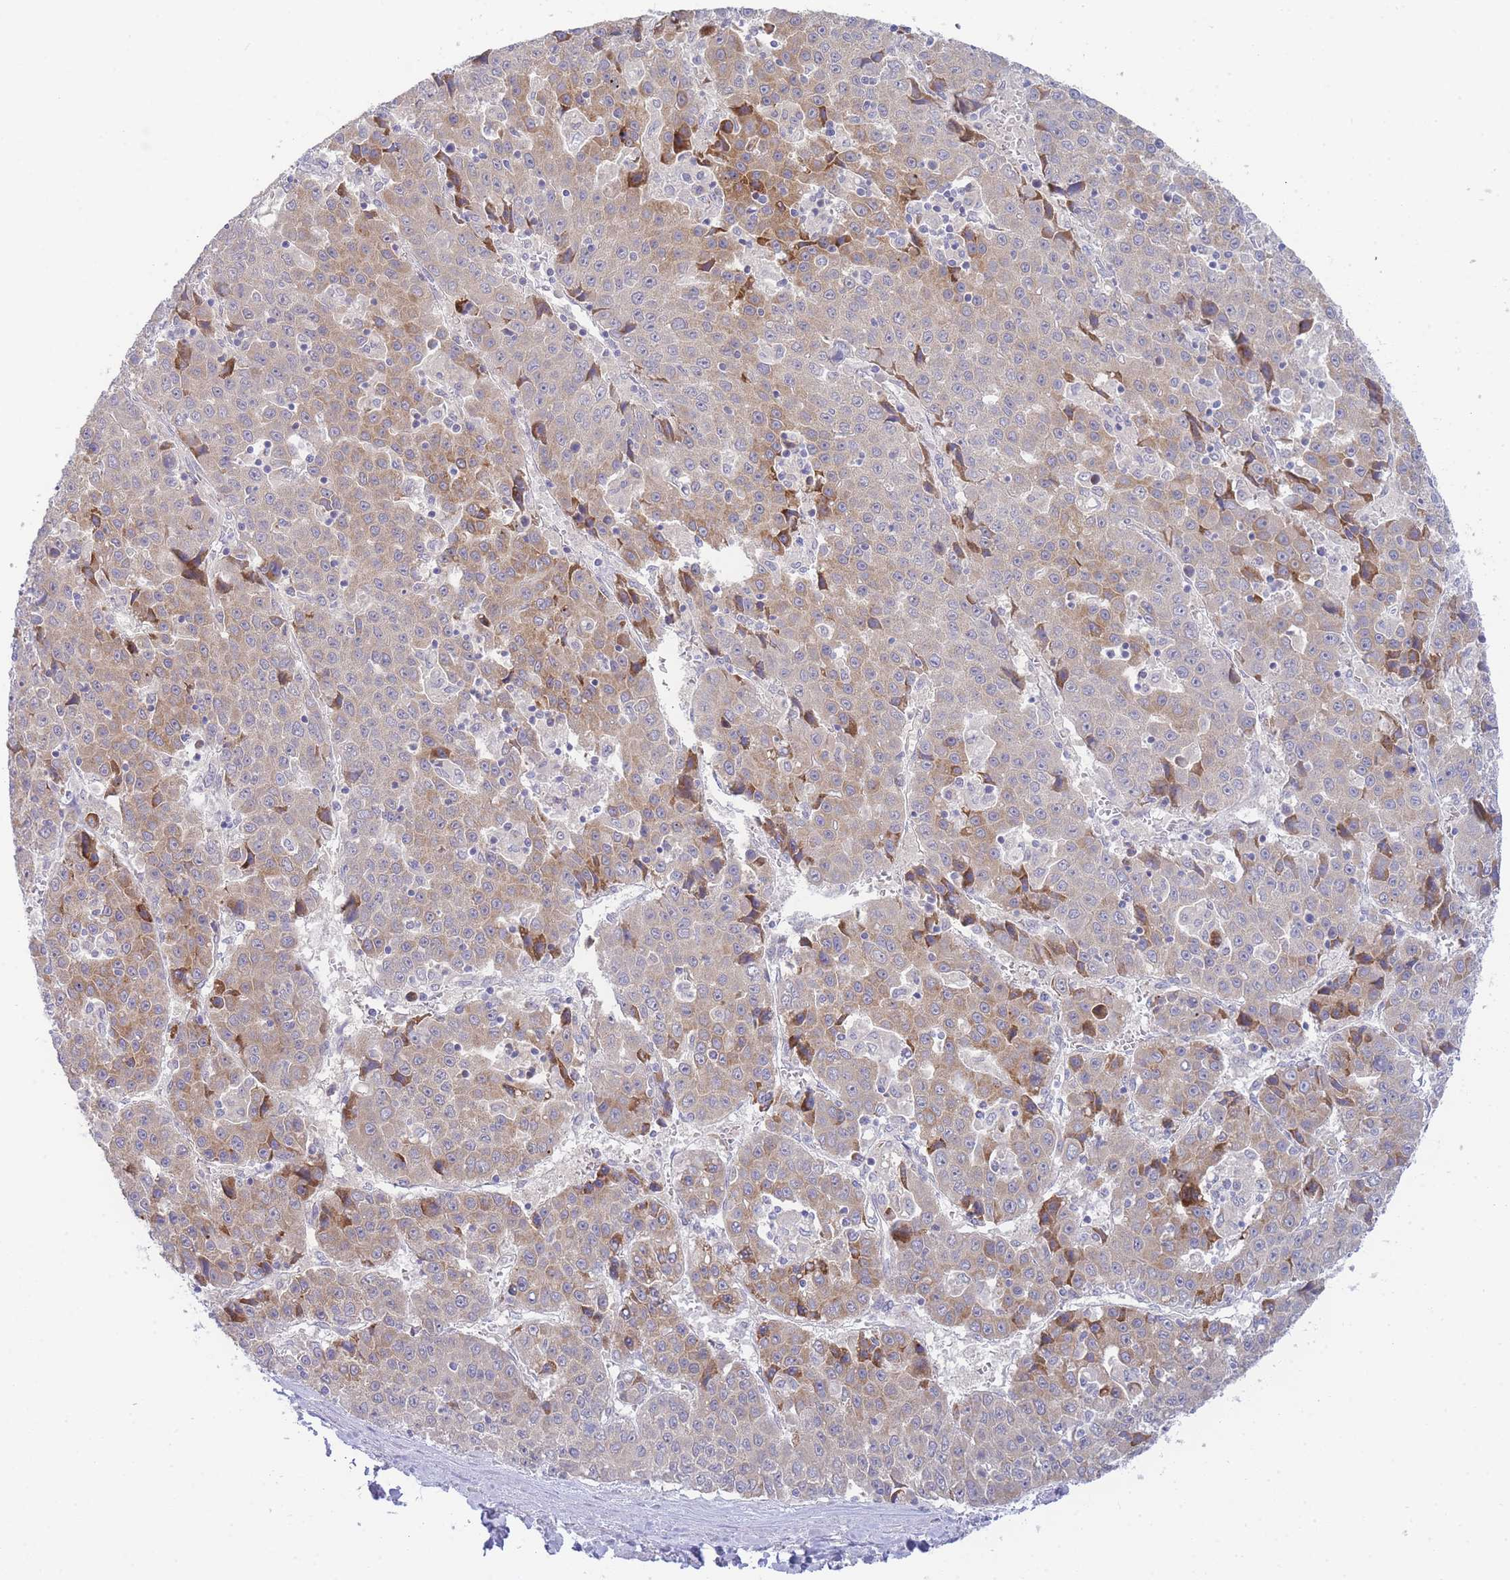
{"staining": {"intensity": "moderate", "quantity": "25%-75%", "location": "cytoplasmic/membranous"}, "tissue": "liver cancer", "cell_type": "Tumor cells", "image_type": "cancer", "snomed": [{"axis": "morphology", "description": "Carcinoma, Hepatocellular, NOS"}, {"axis": "topography", "description": "Liver"}], "caption": "Tumor cells display medium levels of moderate cytoplasmic/membranous expression in about 25%-75% of cells in human liver hepatocellular carcinoma.", "gene": "ZNF510", "patient": {"sex": "female", "age": 53}}